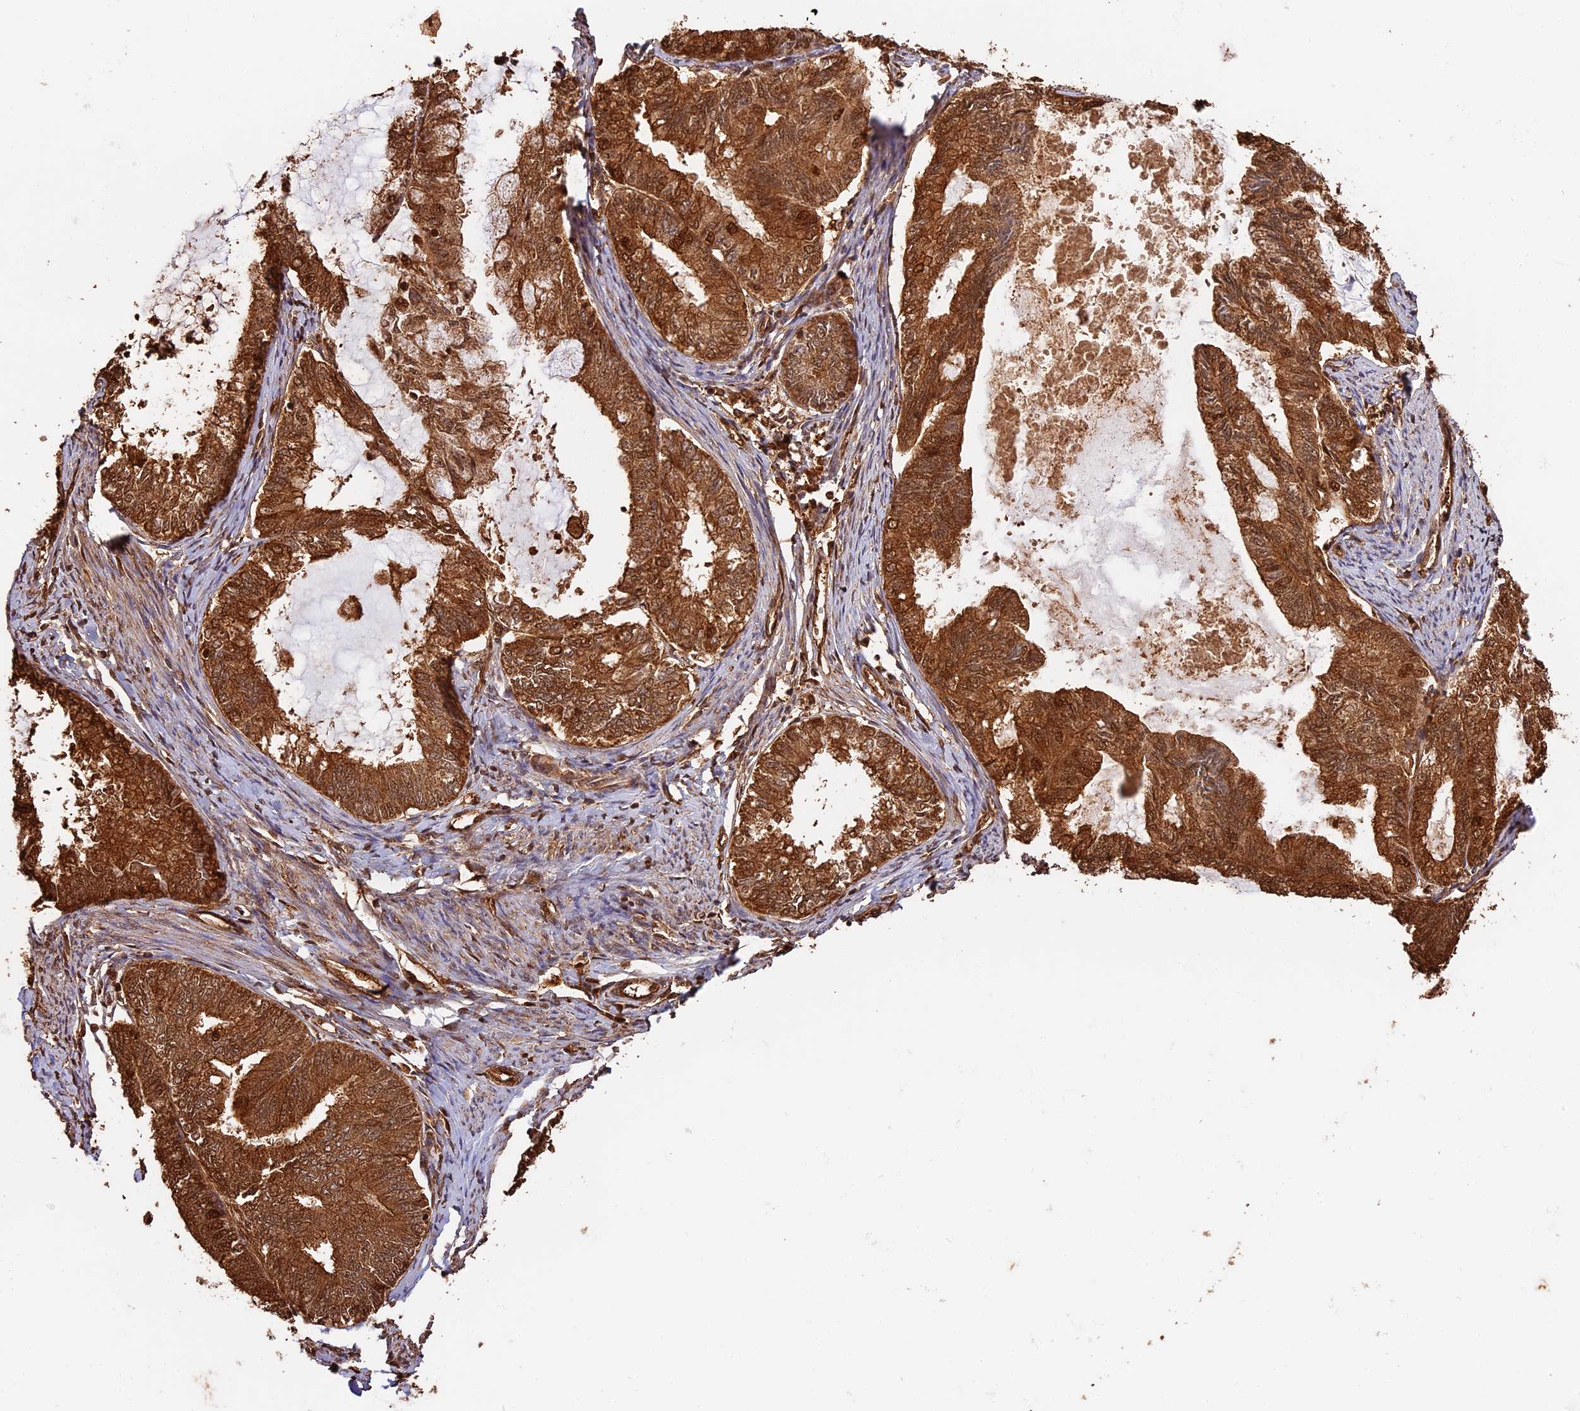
{"staining": {"intensity": "strong", "quantity": ">75%", "location": "cytoplasmic/membranous,nuclear"}, "tissue": "endometrial cancer", "cell_type": "Tumor cells", "image_type": "cancer", "snomed": [{"axis": "morphology", "description": "Adenocarcinoma, NOS"}, {"axis": "topography", "description": "Endometrium"}], "caption": "The immunohistochemical stain shows strong cytoplasmic/membranous and nuclear expression in tumor cells of adenocarcinoma (endometrial) tissue.", "gene": "PPP1R37", "patient": {"sex": "female", "age": 86}}